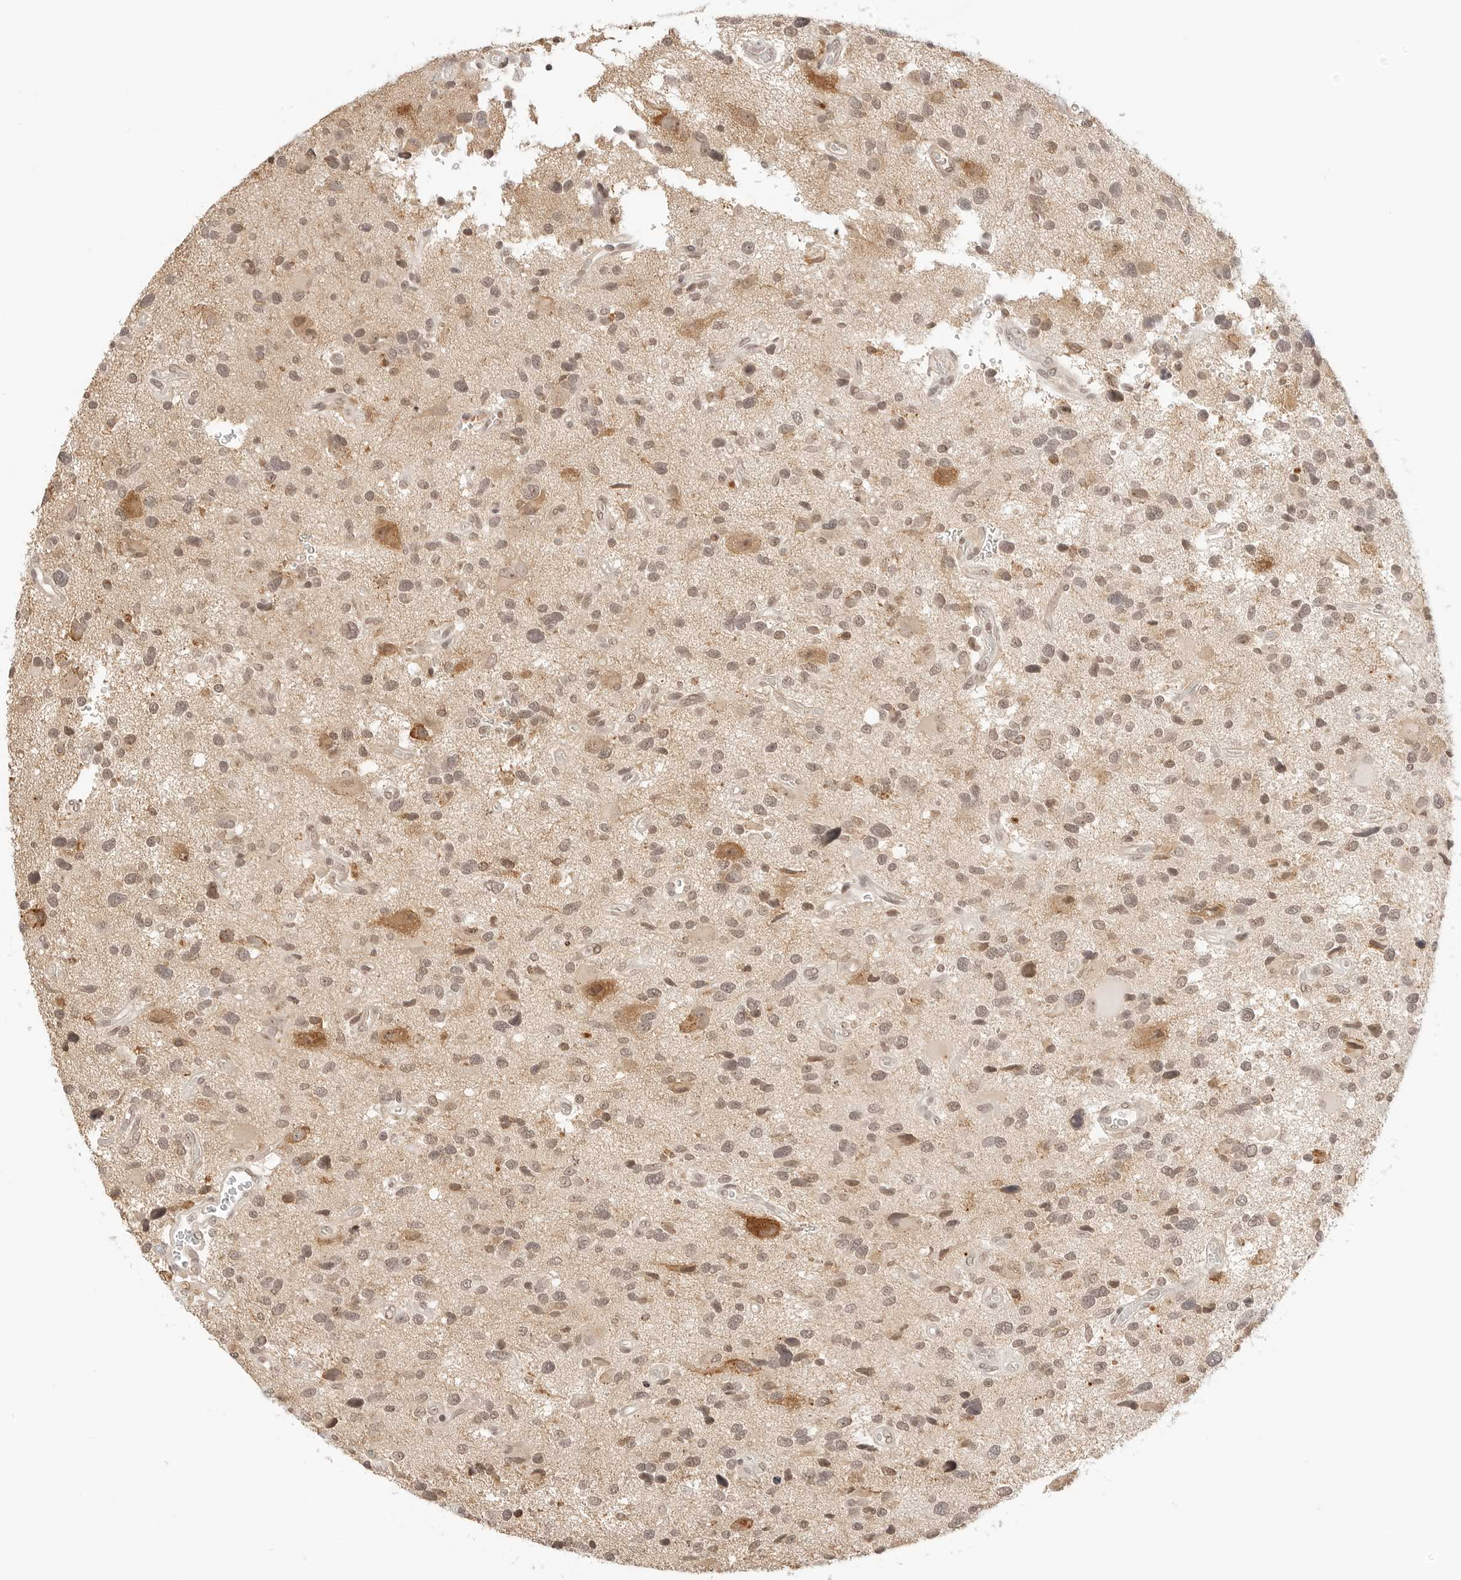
{"staining": {"intensity": "weak", "quantity": ">75%", "location": "nuclear"}, "tissue": "glioma", "cell_type": "Tumor cells", "image_type": "cancer", "snomed": [{"axis": "morphology", "description": "Glioma, malignant, High grade"}, {"axis": "topography", "description": "Brain"}], "caption": "Protein staining demonstrates weak nuclear positivity in approximately >75% of tumor cells in glioma. (DAB IHC with brightfield microscopy, high magnification).", "gene": "SEPTIN4", "patient": {"sex": "male", "age": 33}}